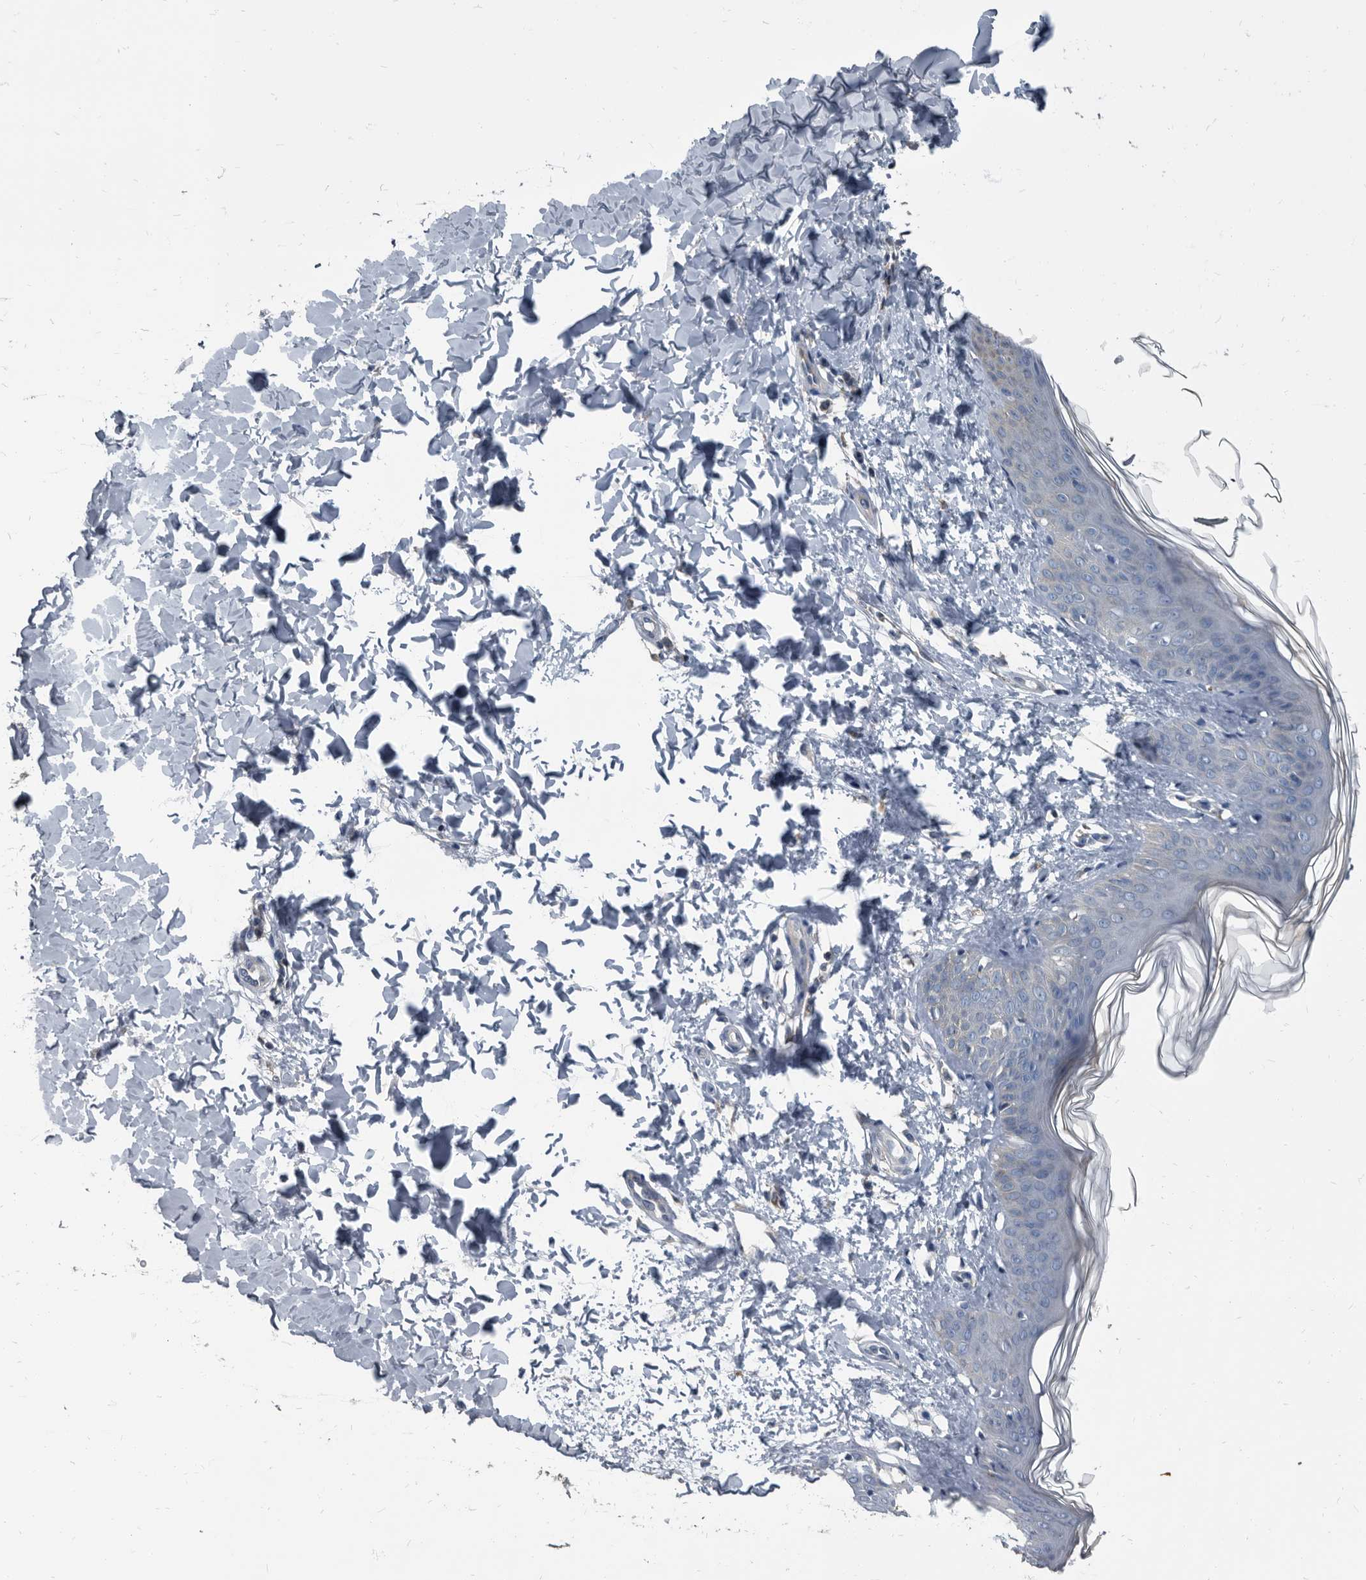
{"staining": {"intensity": "negative", "quantity": "none", "location": "none"}, "tissue": "skin", "cell_type": "Fibroblasts", "image_type": "normal", "snomed": [{"axis": "morphology", "description": "Normal tissue, NOS"}, {"axis": "topography", "description": "Skin"}], "caption": "IHC histopathology image of benign skin stained for a protein (brown), which exhibits no positivity in fibroblasts. (DAB immunohistochemistry (IHC) visualized using brightfield microscopy, high magnification).", "gene": "CDV3", "patient": {"sex": "female", "age": 17}}